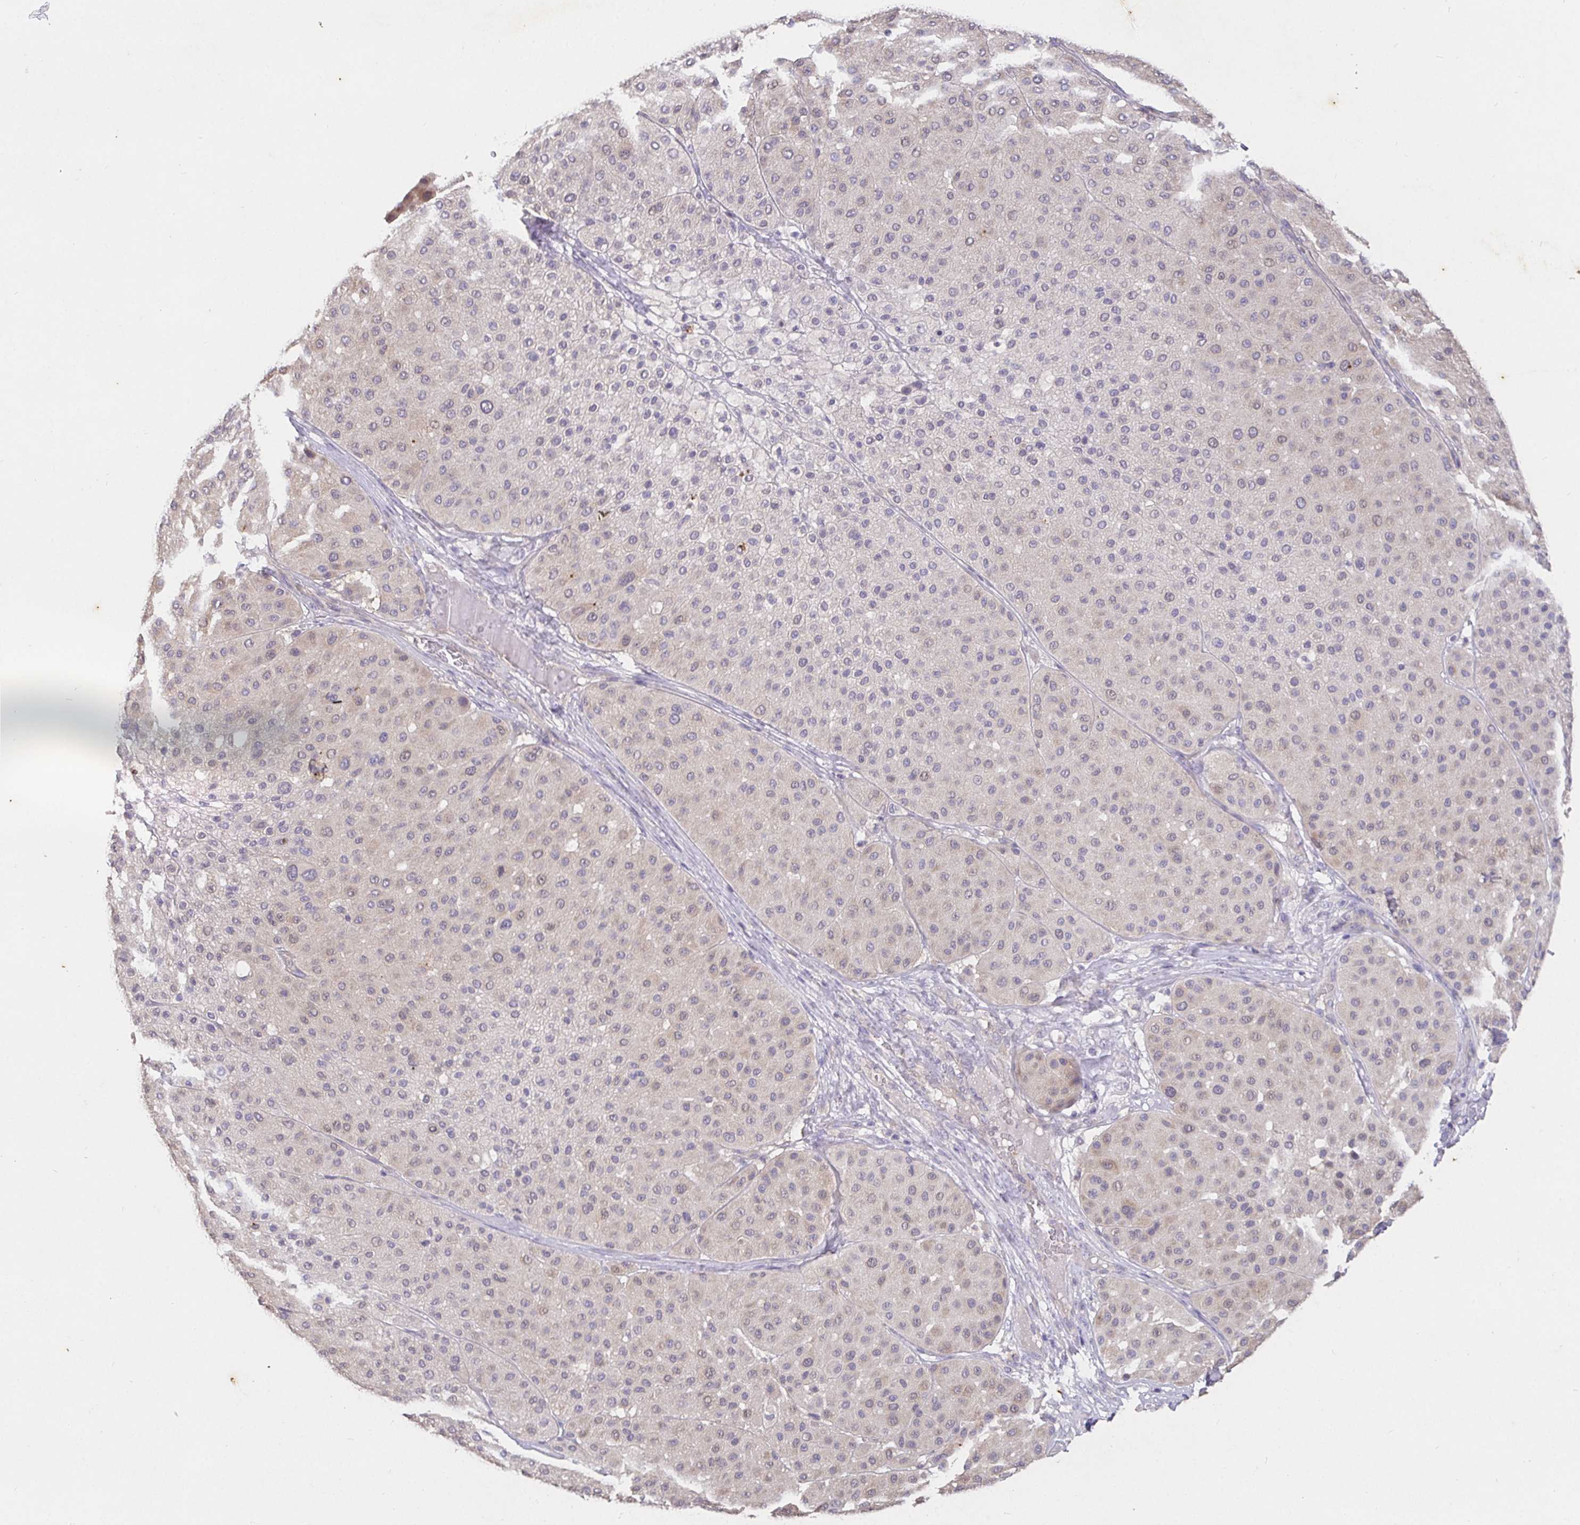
{"staining": {"intensity": "negative", "quantity": "none", "location": "none"}, "tissue": "melanoma", "cell_type": "Tumor cells", "image_type": "cancer", "snomed": [{"axis": "morphology", "description": "Malignant melanoma, Metastatic site"}, {"axis": "topography", "description": "Smooth muscle"}], "caption": "High power microscopy histopathology image of an IHC image of malignant melanoma (metastatic site), revealing no significant positivity in tumor cells.", "gene": "SHISA4", "patient": {"sex": "male", "age": 41}}